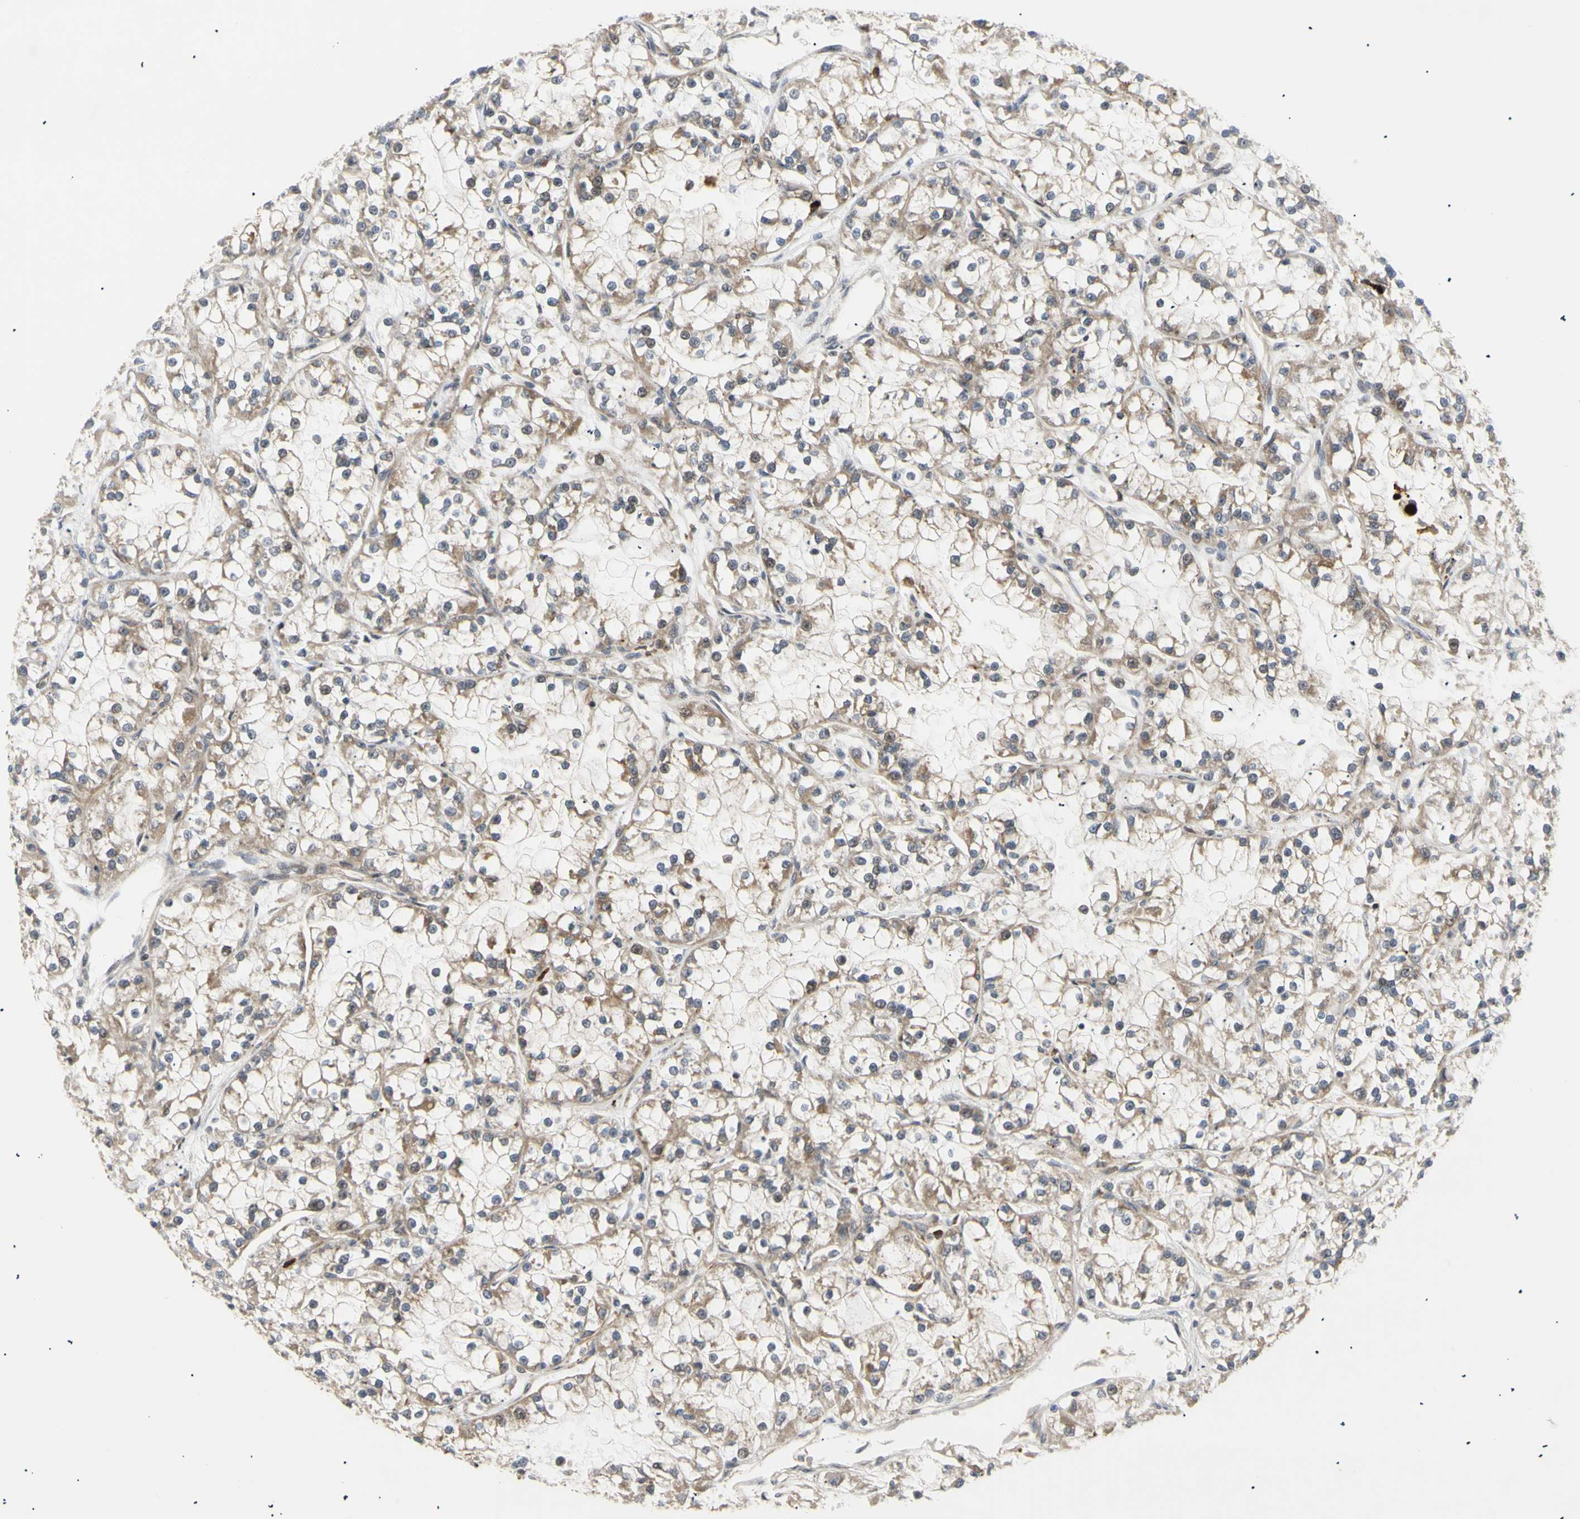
{"staining": {"intensity": "weak", "quantity": "25%-75%", "location": "cytoplasmic/membranous"}, "tissue": "renal cancer", "cell_type": "Tumor cells", "image_type": "cancer", "snomed": [{"axis": "morphology", "description": "Adenocarcinoma, NOS"}, {"axis": "topography", "description": "Kidney"}], "caption": "IHC of renal cancer (adenocarcinoma) demonstrates low levels of weak cytoplasmic/membranous positivity in about 25%-75% of tumor cells.", "gene": "TUBG2", "patient": {"sex": "female", "age": 52}}